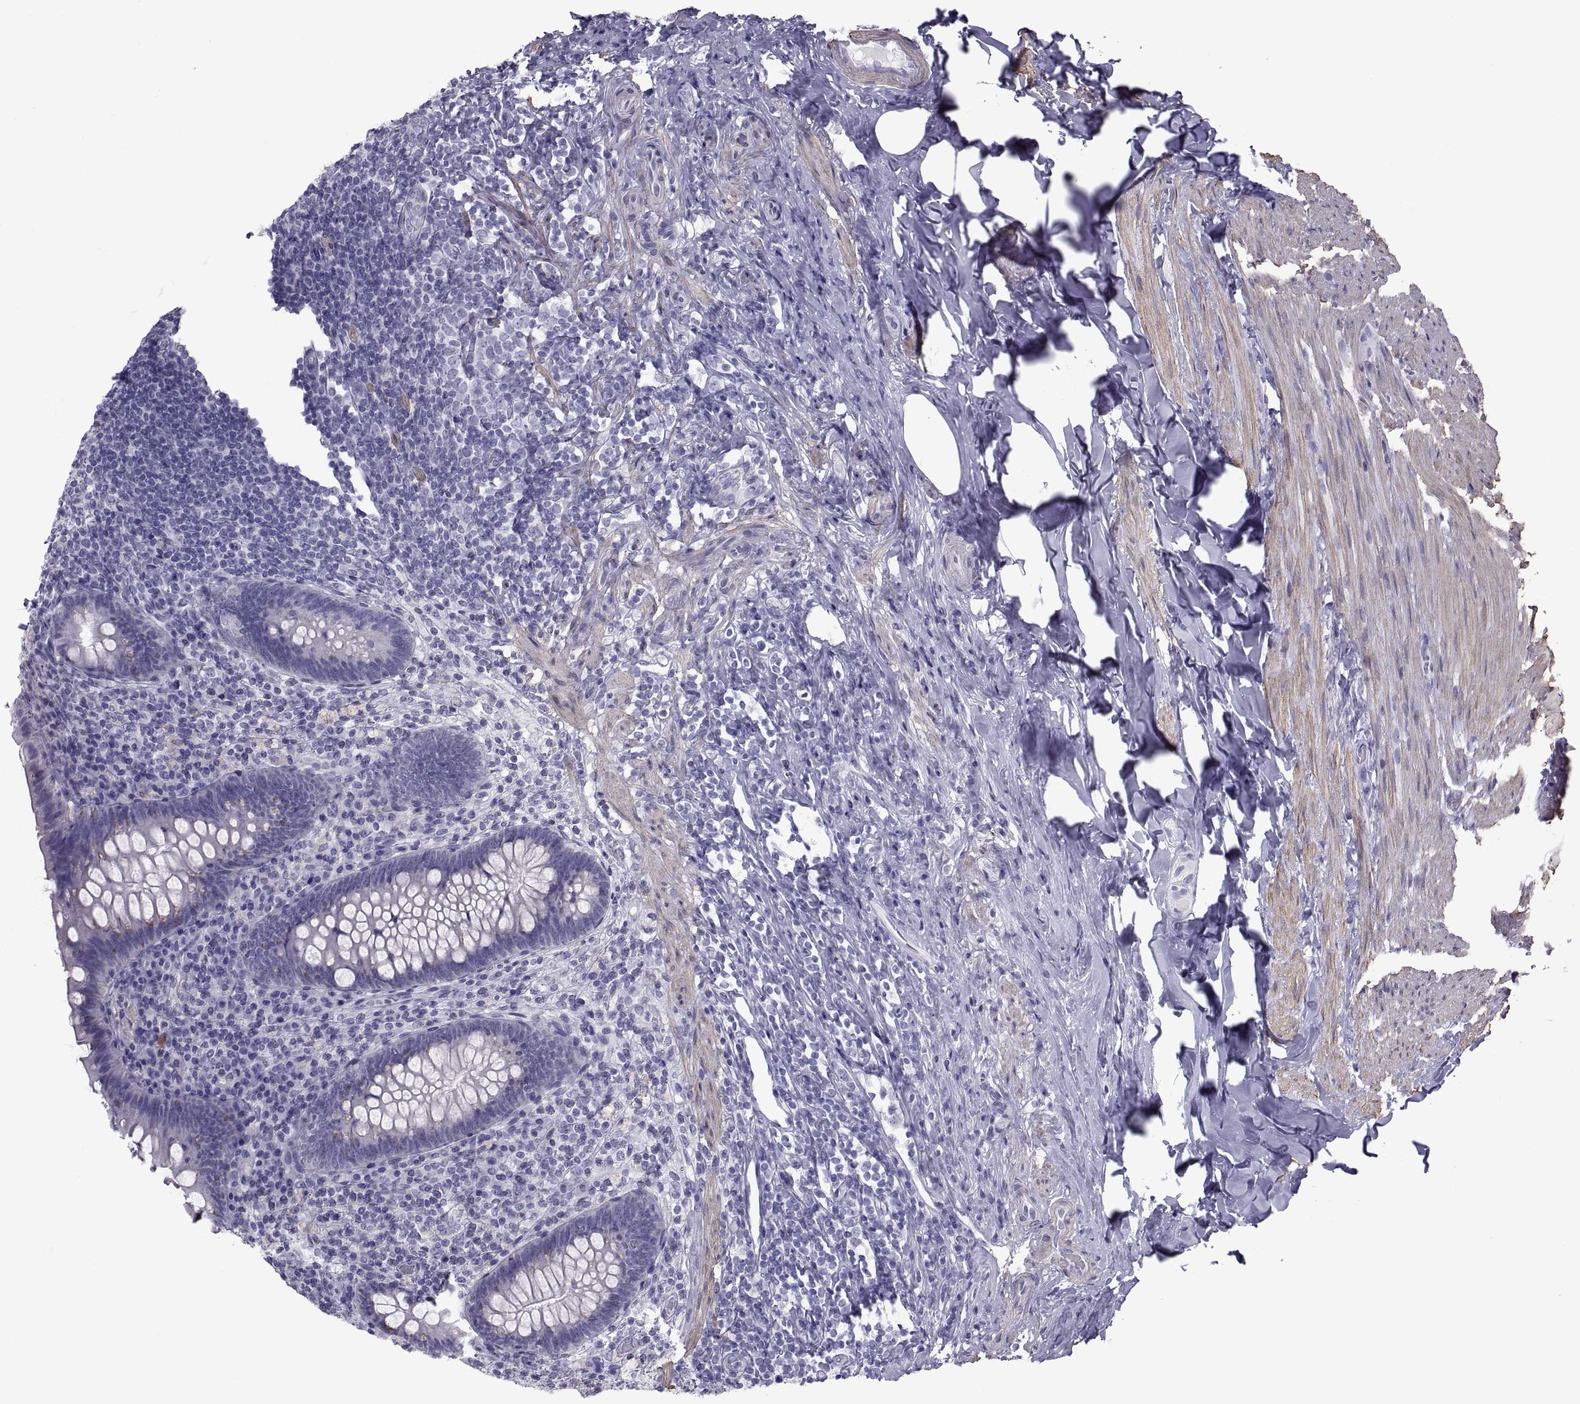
{"staining": {"intensity": "moderate", "quantity": "<25%", "location": "cytoplasmic/membranous"}, "tissue": "appendix", "cell_type": "Glandular cells", "image_type": "normal", "snomed": [{"axis": "morphology", "description": "Normal tissue, NOS"}, {"axis": "topography", "description": "Appendix"}], "caption": "The histopathology image demonstrates a brown stain indicating the presence of a protein in the cytoplasmic/membranous of glandular cells in appendix. The staining is performed using DAB (3,3'-diaminobenzidine) brown chromogen to label protein expression. The nuclei are counter-stained blue using hematoxylin.", "gene": "MAGEB1", "patient": {"sex": "male", "age": 47}}